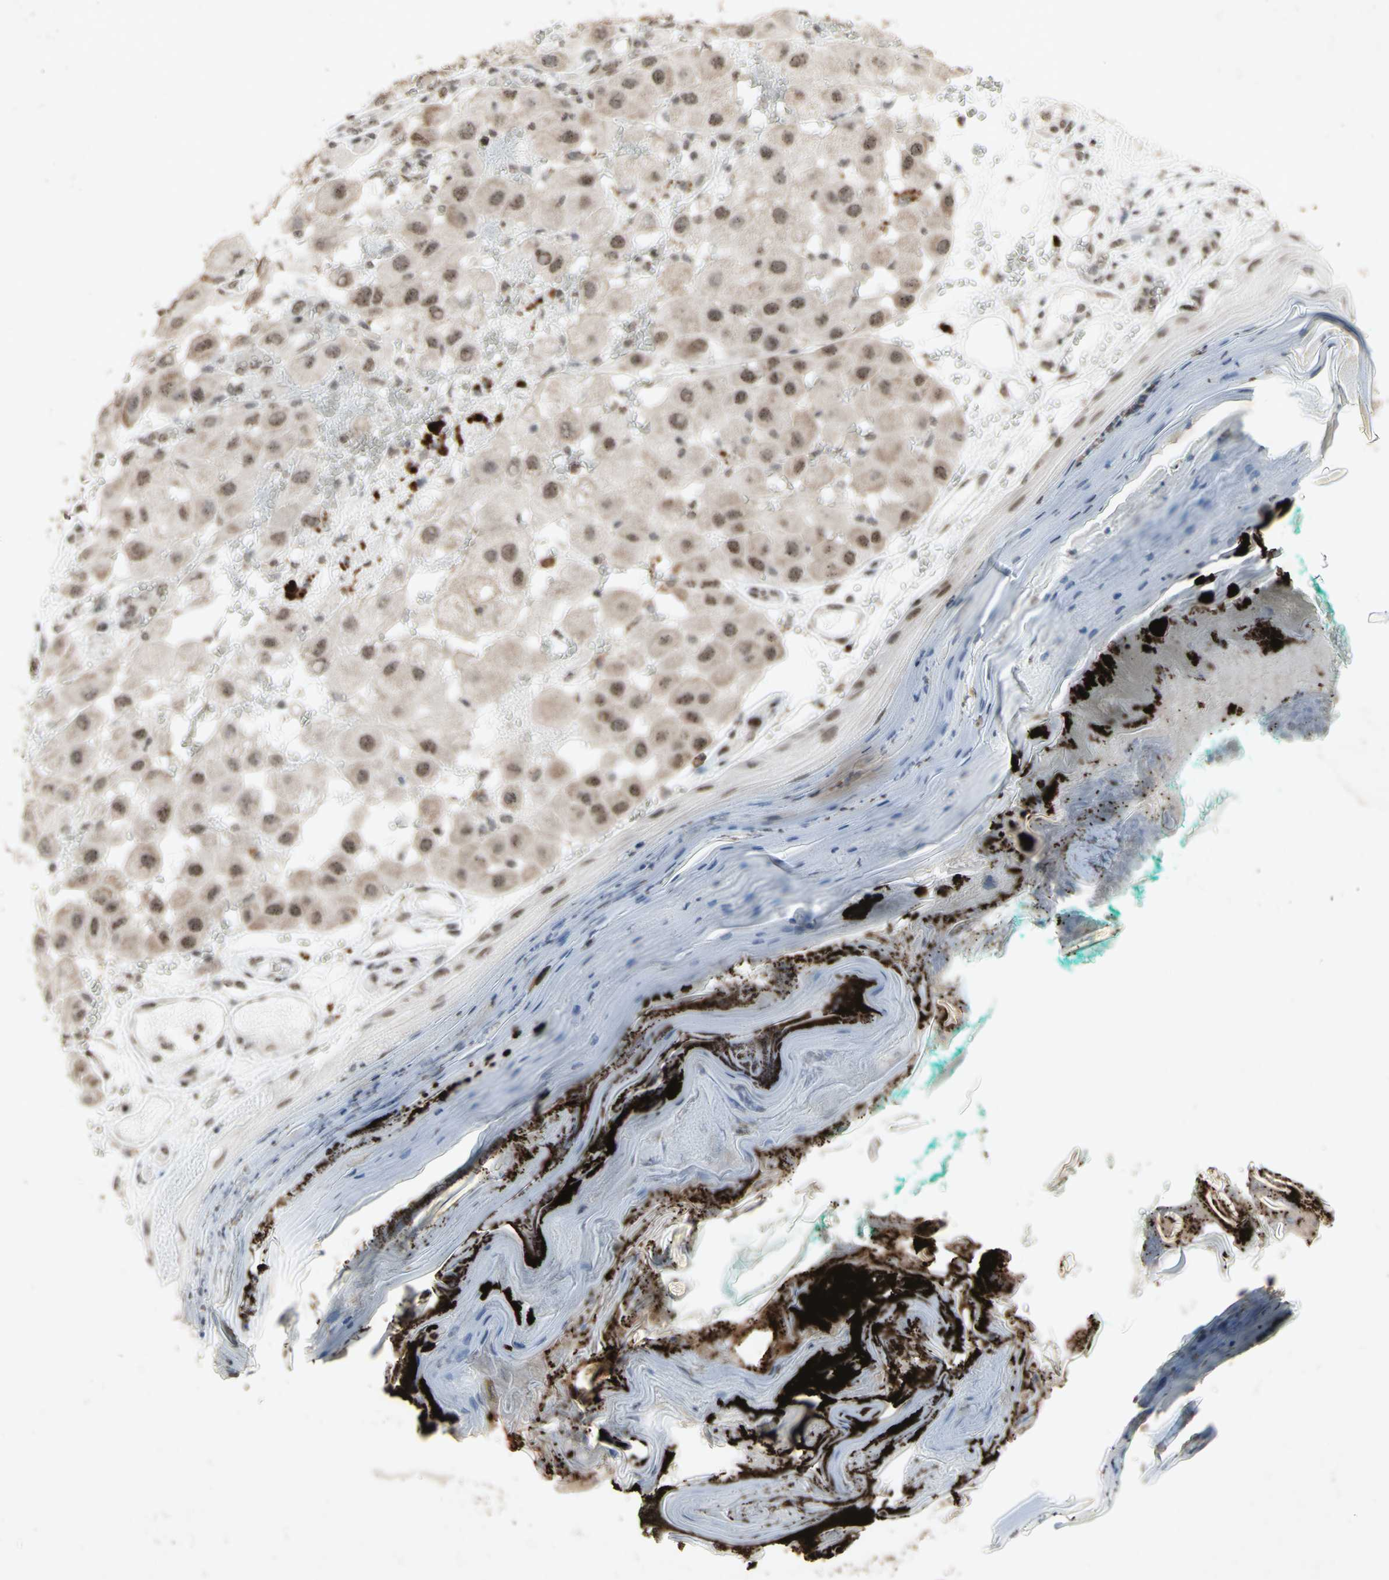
{"staining": {"intensity": "moderate", "quantity": ">75%", "location": "cytoplasmic/membranous,nuclear"}, "tissue": "melanoma", "cell_type": "Tumor cells", "image_type": "cancer", "snomed": [{"axis": "morphology", "description": "Malignant melanoma, NOS"}, {"axis": "topography", "description": "Skin"}], "caption": "A photomicrograph showing moderate cytoplasmic/membranous and nuclear positivity in approximately >75% of tumor cells in melanoma, as visualized by brown immunohistochemical staining.", "gene": "CENPB", "patient": {"sex": "female", "age": 81}}